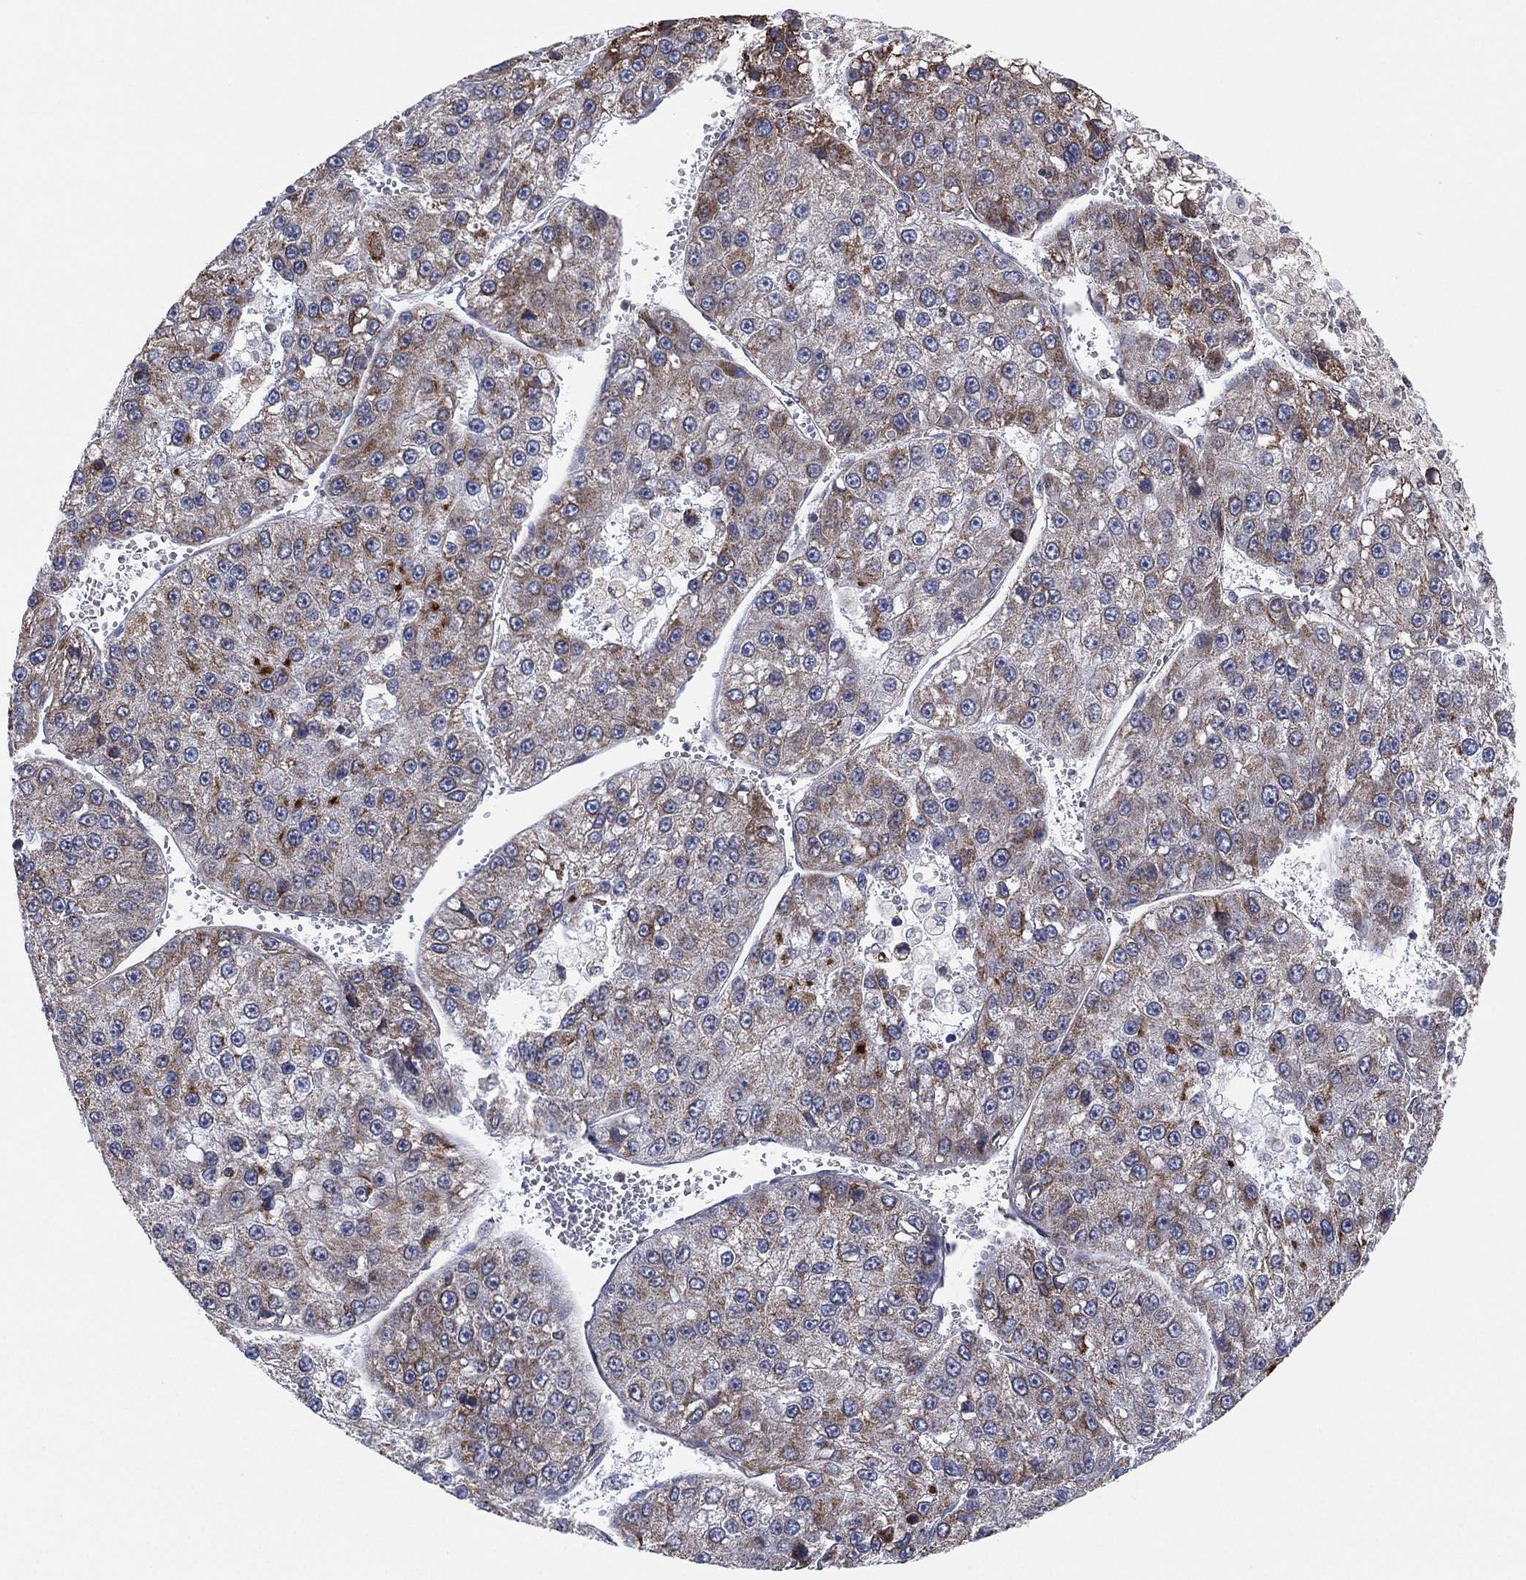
{"staining": {"intensity": "moderate", "quantity": "<25%", "location": "cytoplasmic/membranous"}, "tissue": "liver cancer", "cell_type": "Tumor cells", "image_type": "cancer", "snomed": [{"axis": "morphology", "description": "Carcinoma, Hepatocellular, NOS"}, {"axis": "topography", "description": "Liver"}], "caption": "Immunohistochemistry micrograph of liver hepatocellular carcinoma stained for a protein (brown), which demonstrates low levels of moderate cytoplasmic/membranous positivity in about <25% of tumor cells.", "gene": "PSMG4", "patient": {"sex": "female", "age": 73}}